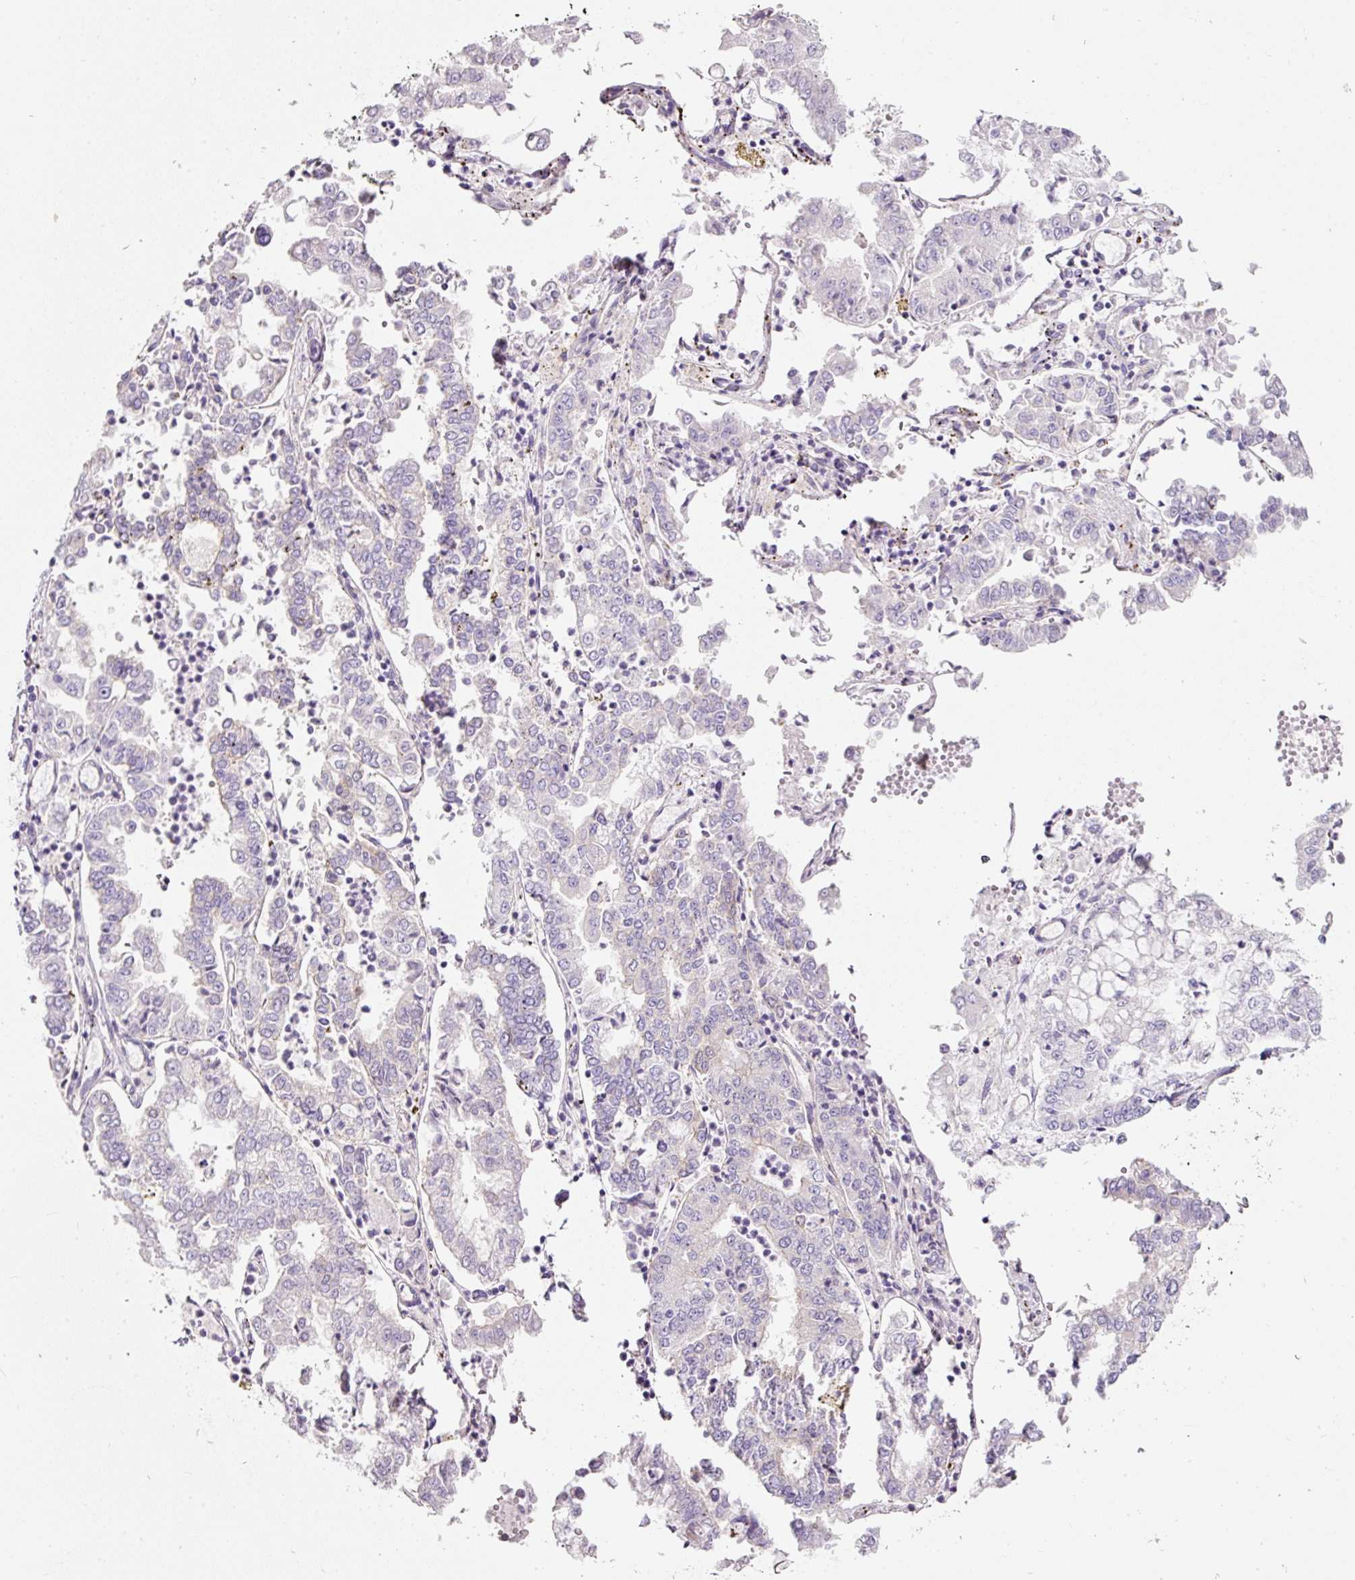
{"staining": {"intensity": "negative", "quantity": "none", "location": "none"}, "tissue": "stomach cancer", "cell_type": "Tumor cells", "image_type": "cancer", "snomed": [{"axis": "morphology", "description": "Adenocarcinoma, NOS"}, {"axis": "topography", "description": "Stomach"}], "caption": "The image reveals no significant expression in tumor cells of stomach adenocarcinoma.", "gene": "SOS2", "patient": {"sex": "male", "age": 76}}